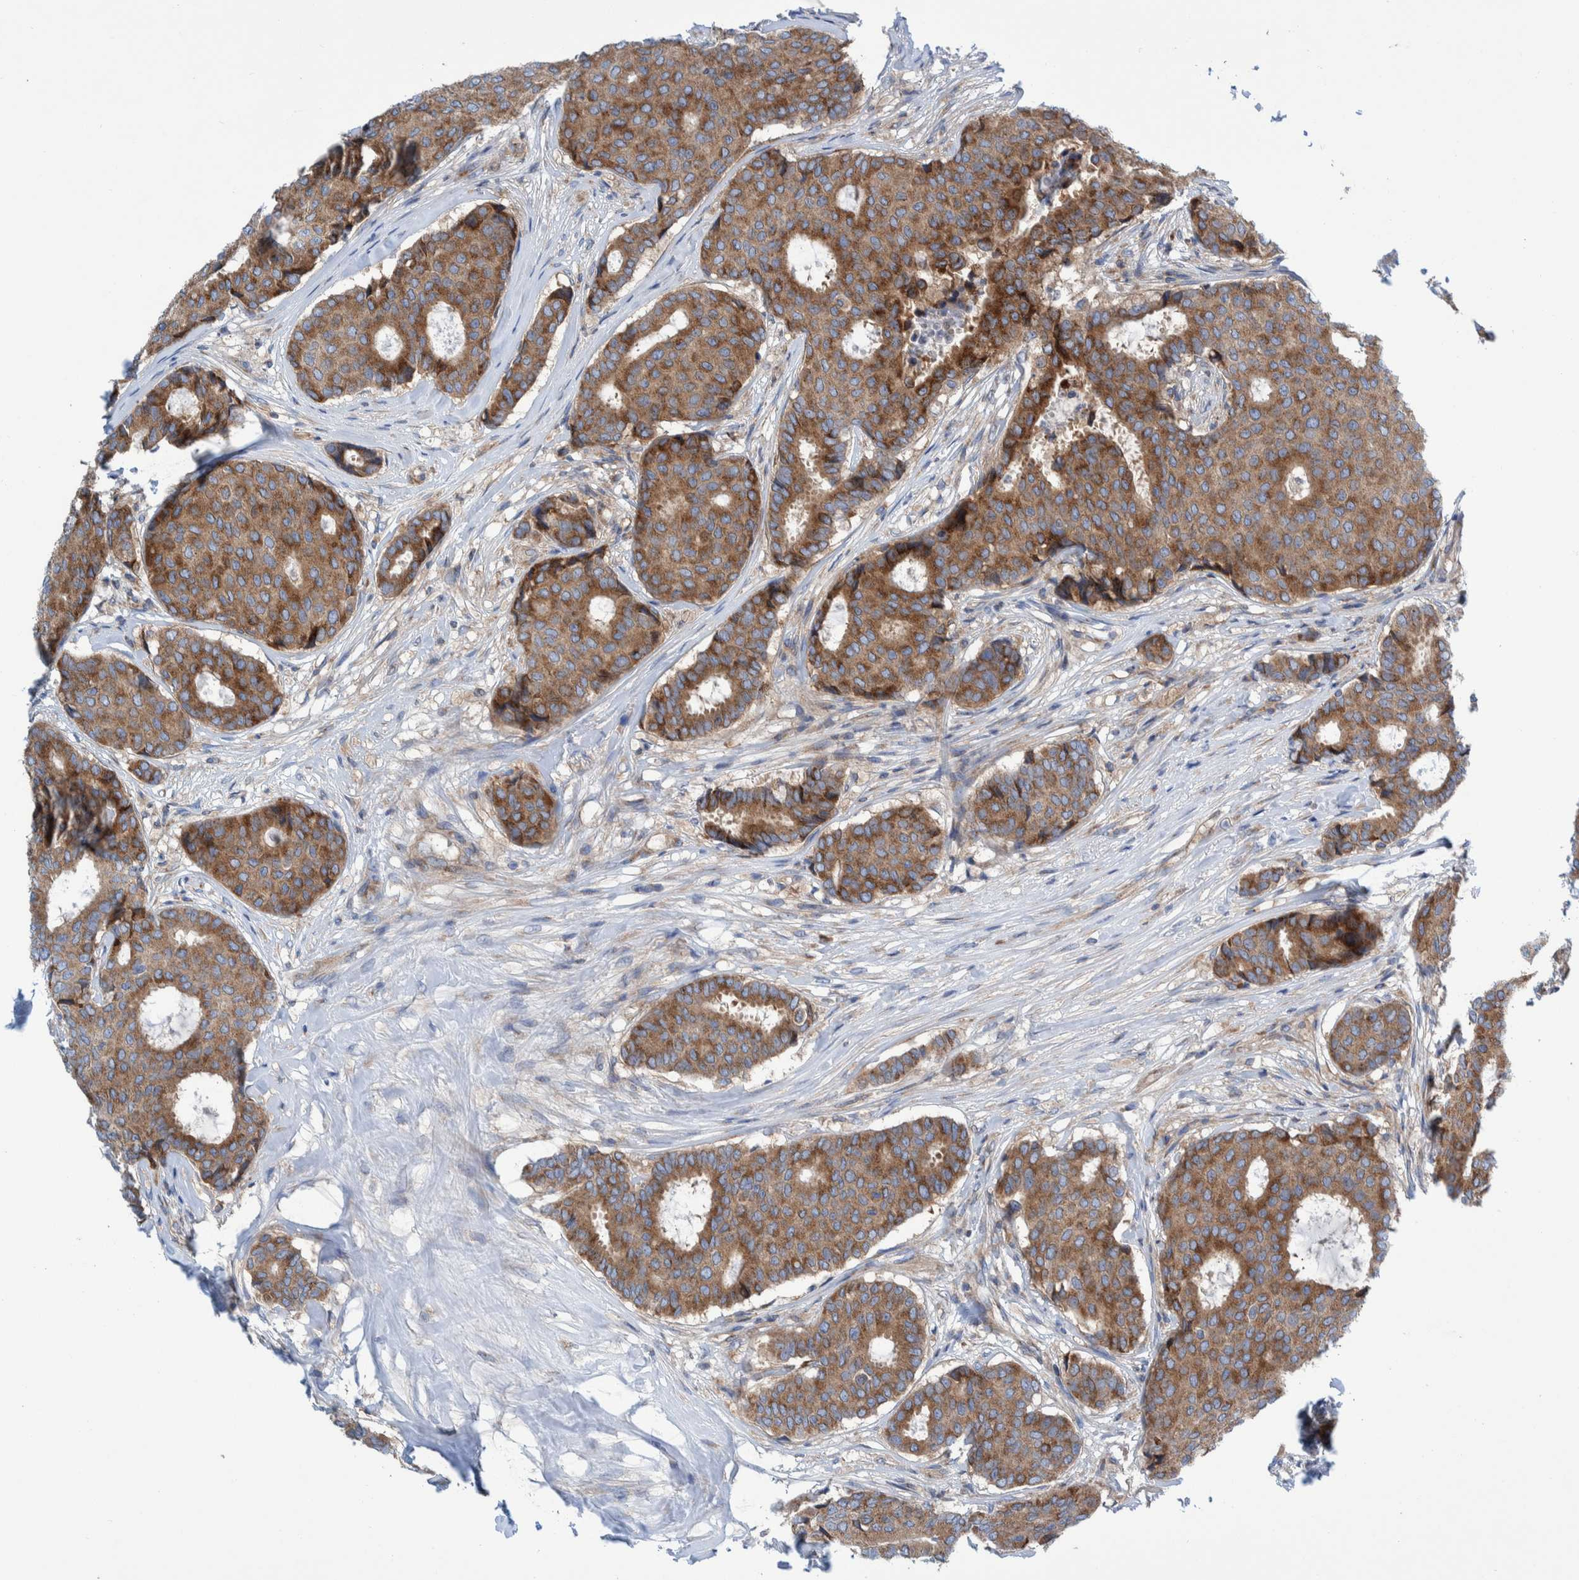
{"staining": {"intensity": "moderate", "quantity": ">75%", "location": "cytoplasmic/membranous"}, "tissue": "breast cancer", "cell_type": "Tumor cells", "image_type": "cancer", "snomed": [{"axis": "morphology", "description": "Duct carcinoma"}, {"axis": "topography", "description": "Breast"}], "caption": "Immunohistochemical staining of infiltrating ductal carcinoma (breast) displays medium levels of moderate cytoplasmic/membranous protein expression in about >75% of tumor cells. The protein of interest is stained brown, and the nuclei are stained in blue (DAB (3,3'-diaminobenzidine) IHC with brightfield microscopy, high magnification).", "gene": "TRIM58", "patient": {"sex": "female", "age": 75}}